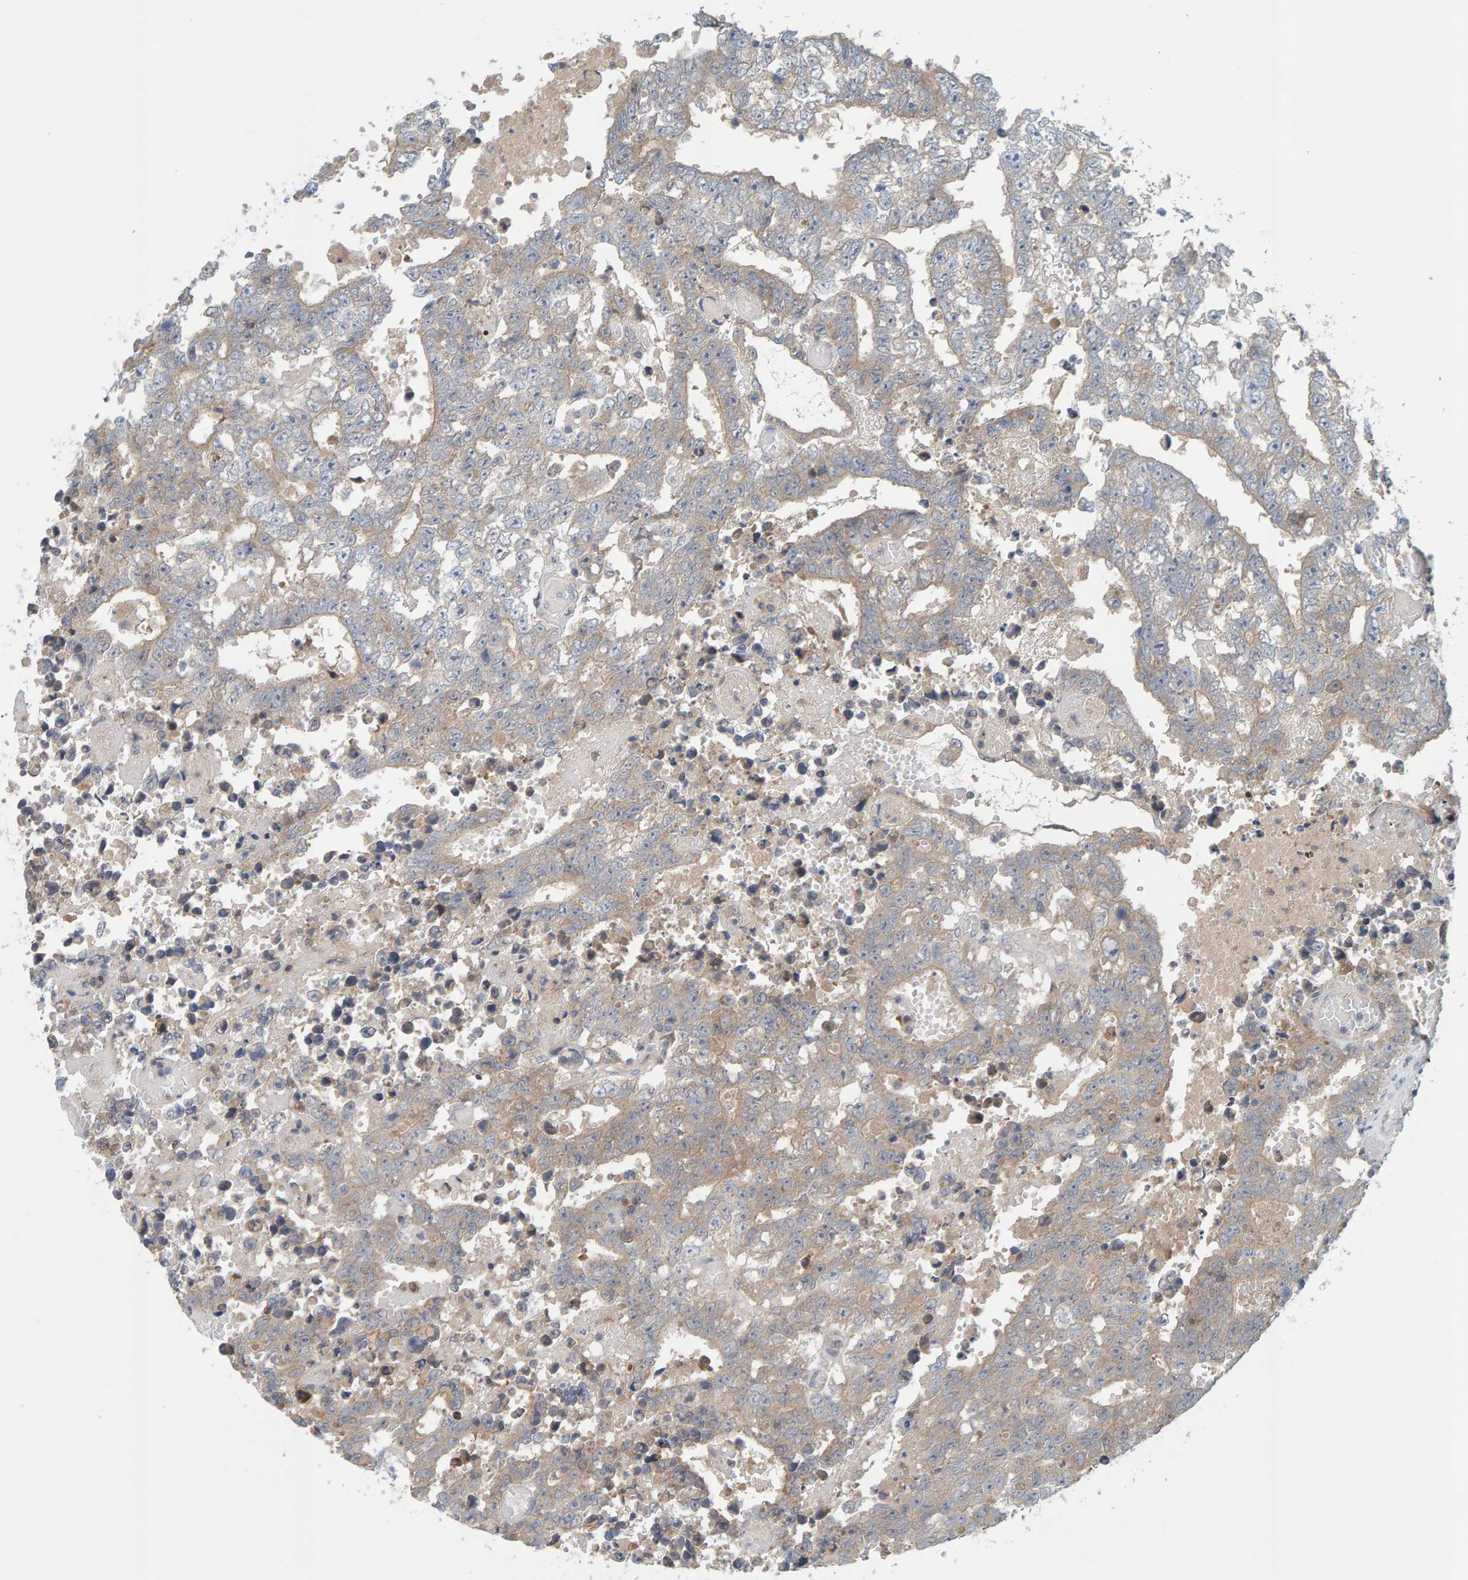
{"staining": {"intensity": "weak", "quantity": "25%-75%", "location": "cytoplasmic/membranous"}, "tissue": "testis cancer", "cell_type": "Tumor cells", "image_type": "cancer", "snomed": [{"axis": "morphology", "description": "Carcinoma, Embryonal, NOS"}, {"axis": "topography", "description": "Testis"}], "caption": "Embryonal carcinoma (testis) stained with a brown dye demonstrates weak cytoplasmic/membranous positive expression in approximately 25%-75% of tumor cells.", "gene": "TATDN1", "patient": {"sex": "male", "age": 25}}